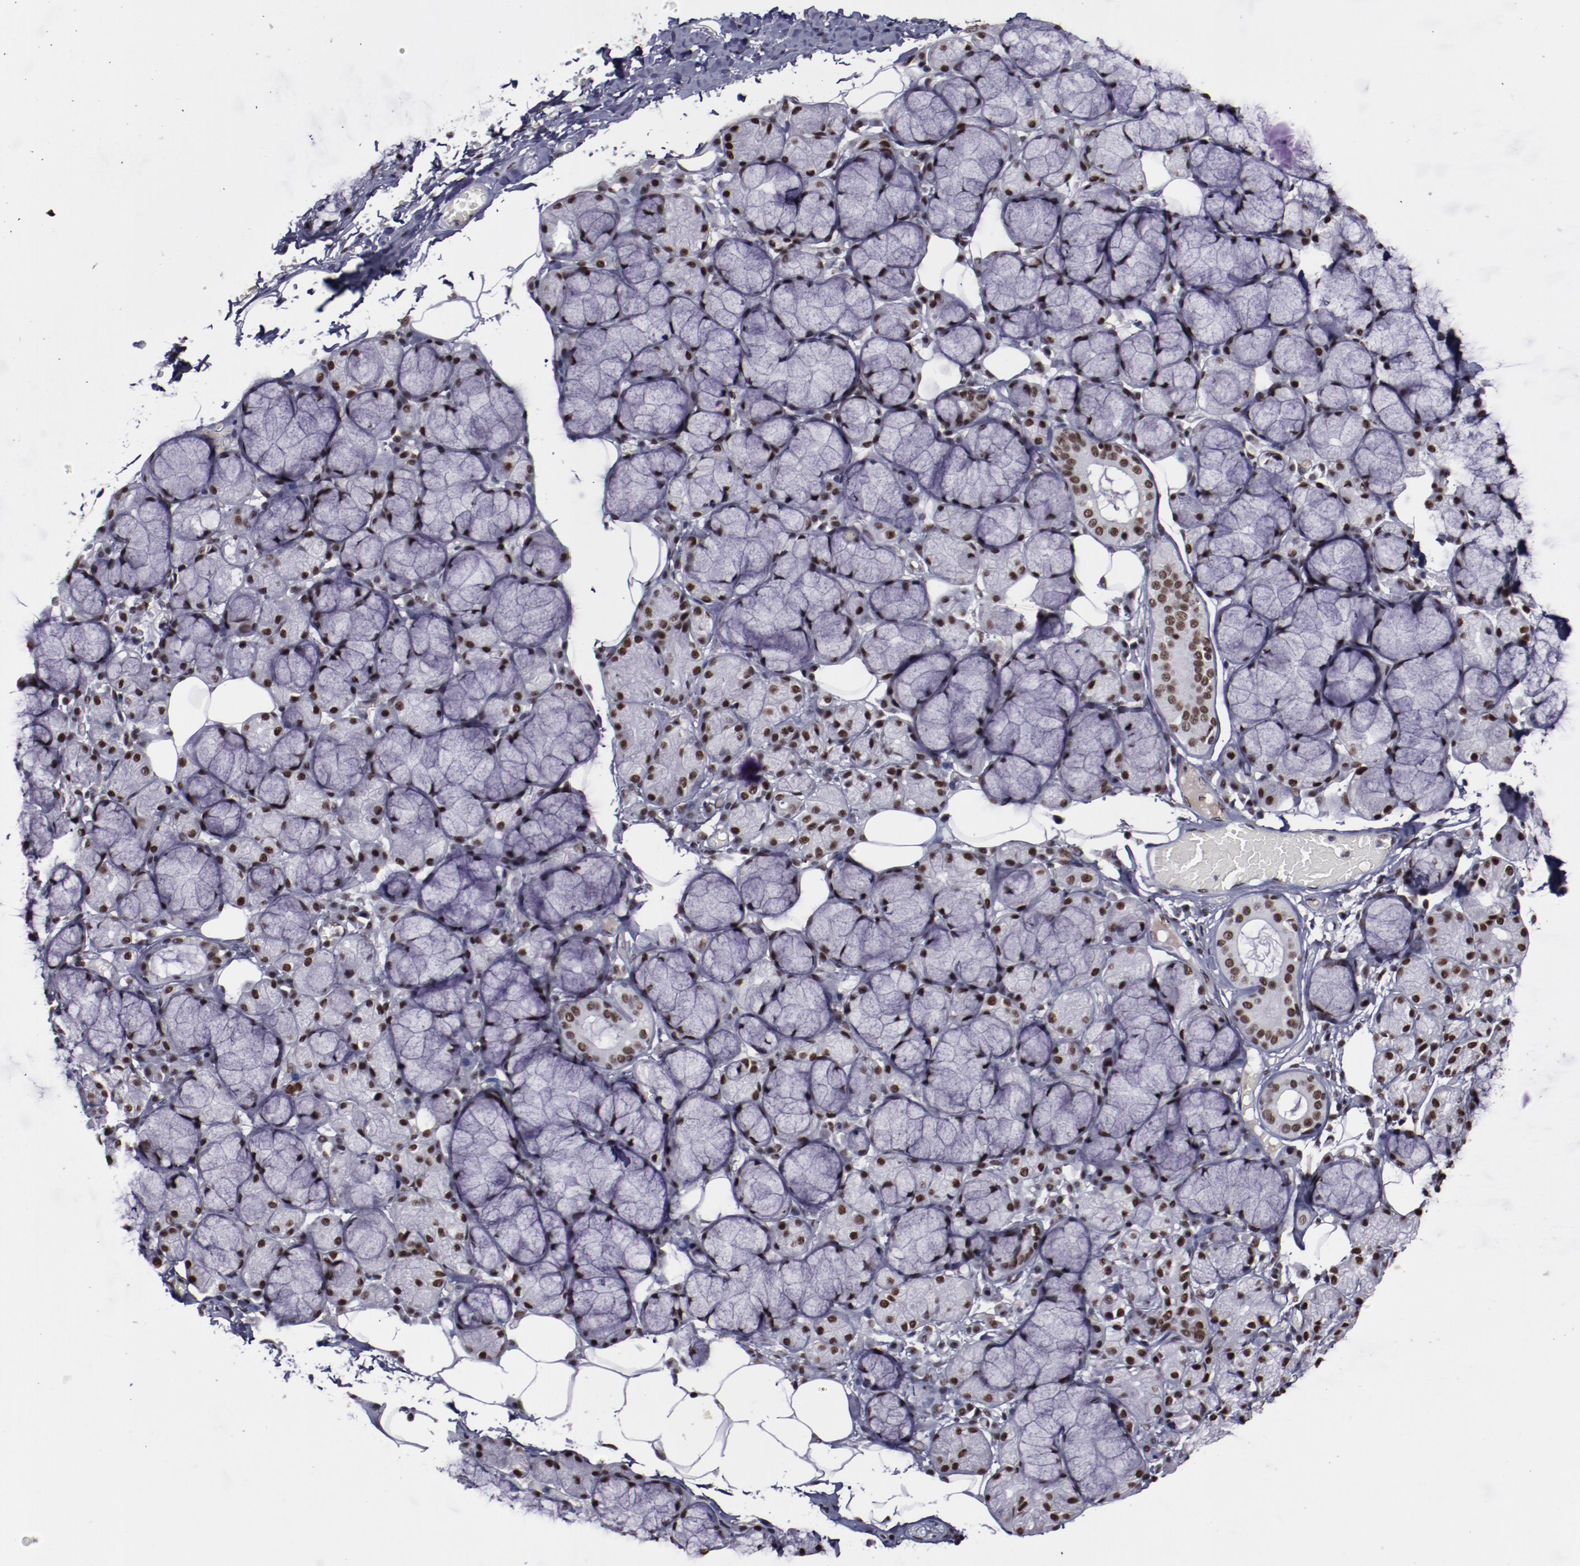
{"staining": {"intensity": "strong", "quantity": ">75%", "location": "cytoplasmic/membranous,nuclear"}, "tissue": "salivary gland", "cell_type": "Glandular cells", "image_type": "normal", "snomed": [{"axis": "morphology", "description": "Normal tissue, NOS"}, {"axis": "topography", "description": "Skeletal muscle"}, {"axis": "topography", "description": "Oral tissue"}, {"axis": "topography", "description": "Salivary gland"}, {"axis": "topography", "description": "Peripheral nerve tissue"}], "caption": "DAB immunohistochemical staining of normal human salivary gland displays strong cytoplasmic/membranous,nuclear protein positivity in approximately >75% of glandular cells. The protein is stained brown, and the nuclei are stained in blue (DAB IHC with brightfield microscopy, high magnification).", "gene": "ERH", "patient": {"sex": "male", "age": 54}}